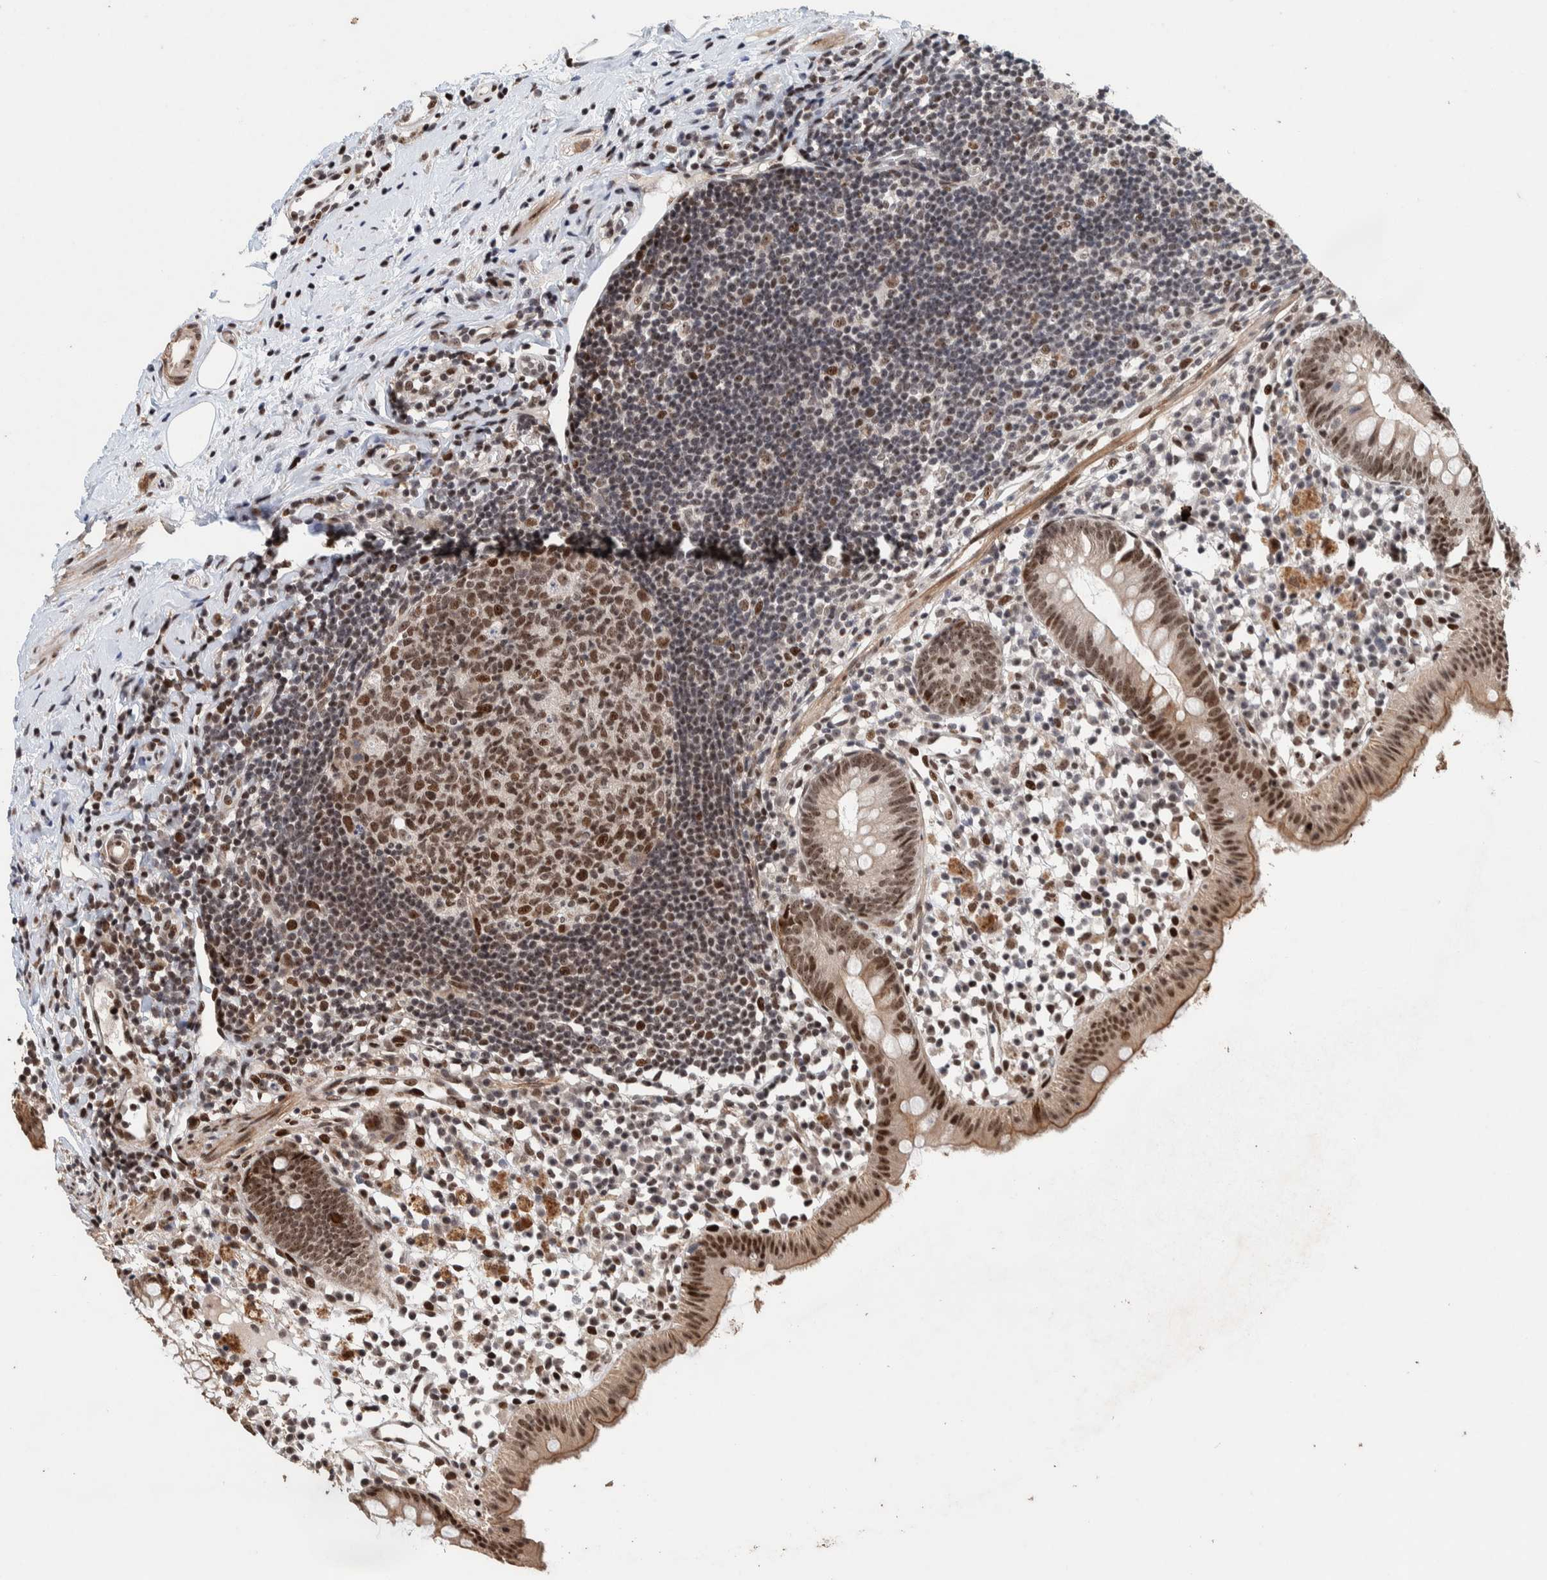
{"staining": {"intensity": "moderate", "quantity": "25%-75%", "location": "nuclear"}, "tissue": "appendix", "cell_type": "Glandular cells", "image_type": "normal", "snomed": [{"axis": "morphology", "description": "Normal tissue, NOS"}, {"axis": "topography", "description": "Appendix"}], "caption": "The image demonstrates immunohistochemical staining of benign appendix. There is moderate nuclear positivity is present in approximately 25%-75% of glandular cells.", "gene": "CHD4", "patient": {"sex": "female", "age": 20}}